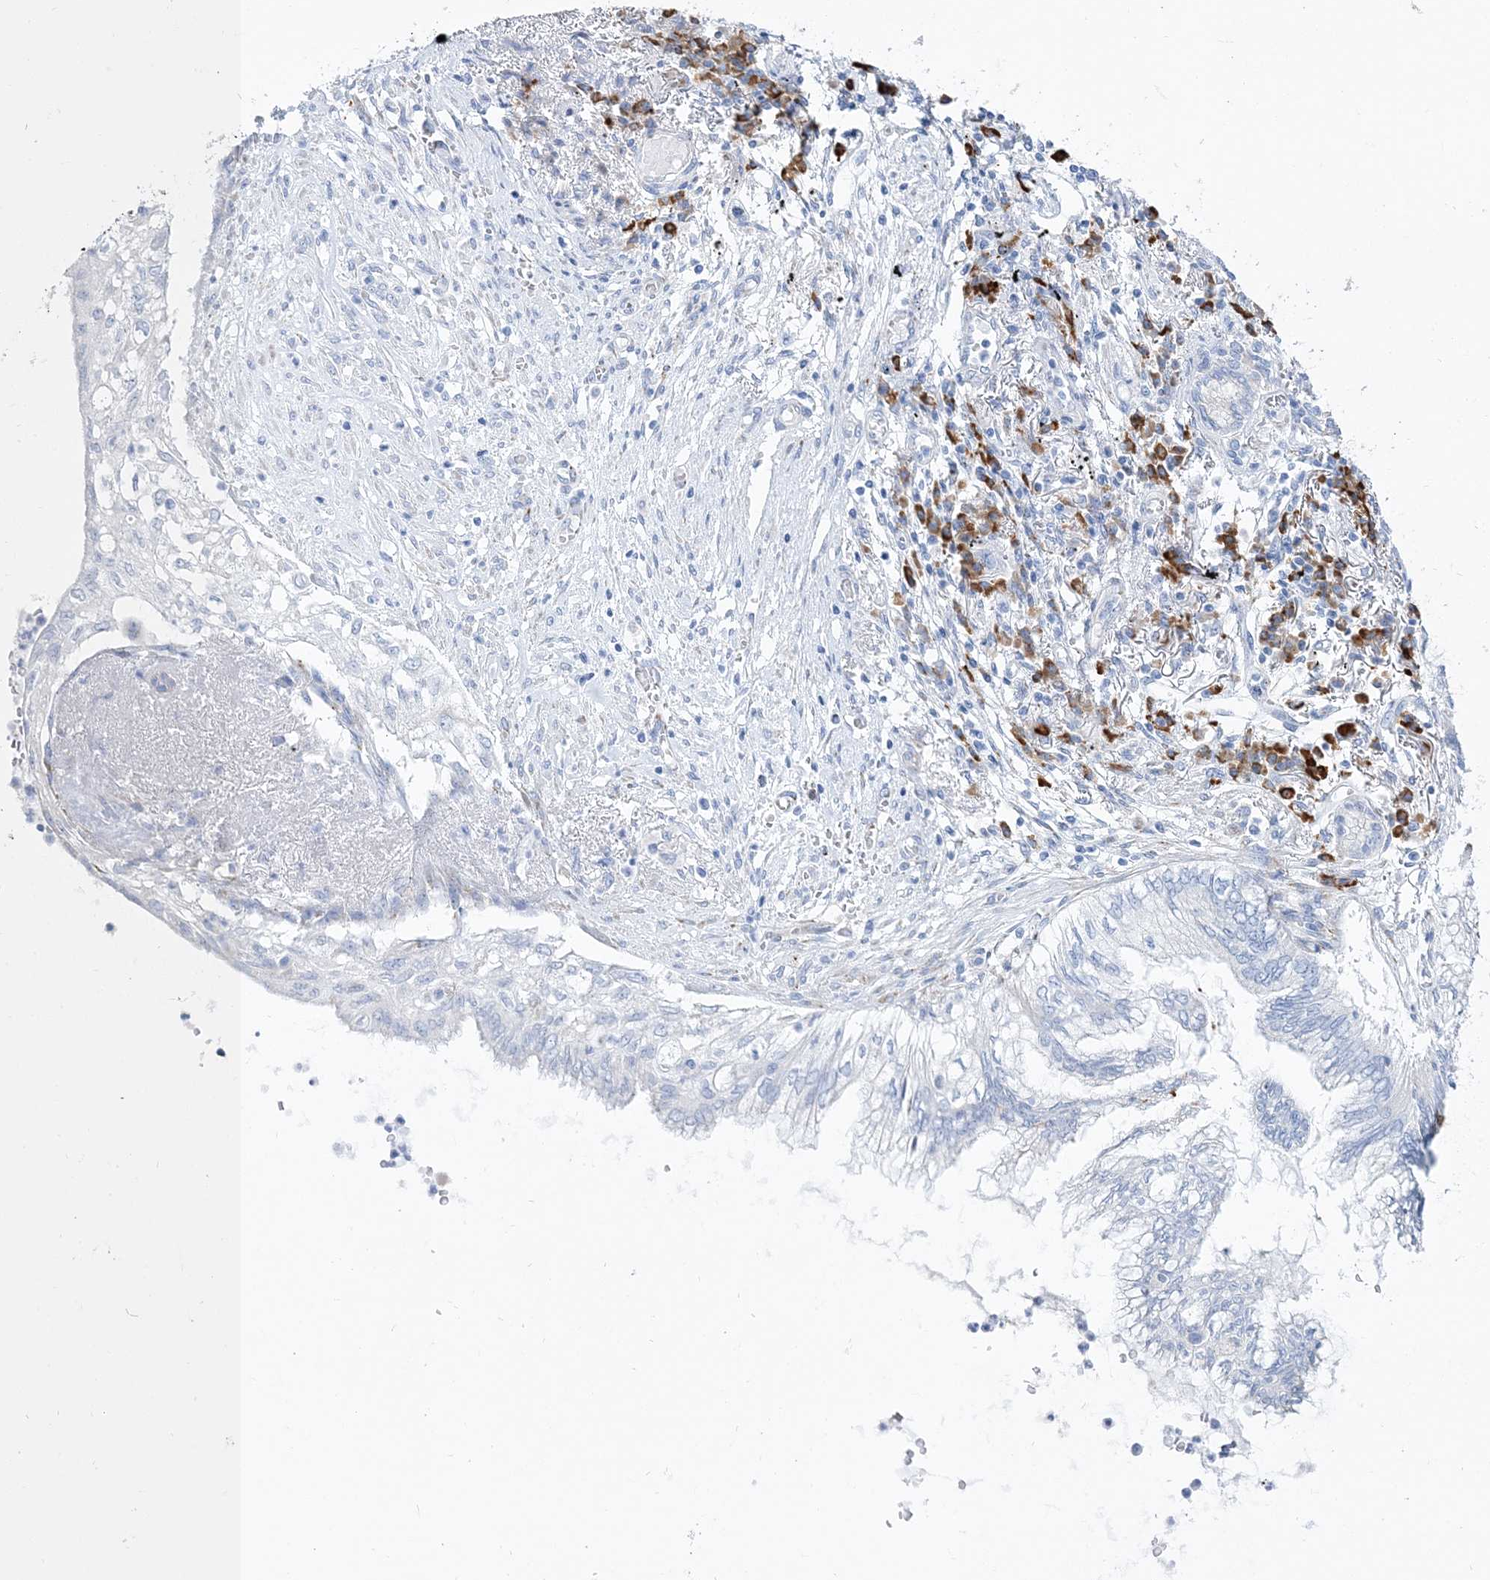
{"staining": {"intensity": "negative", "quantity": "none", "location": "none"}, "tissue": "lung cancer", "cell_type": "Tumor cells", "image_type": "cancer", "snomed": [{"axis": "morphology", "description": "Adenocarcinoma, NOS"}, {"axis": "topography", "description": "Lung"}], "caption": "An image of human adenocarcinoma (lung) is negative for staining in tumor cells.", "gene": "TSPYL6", "patient": {"sex": "female", "age": 70}}